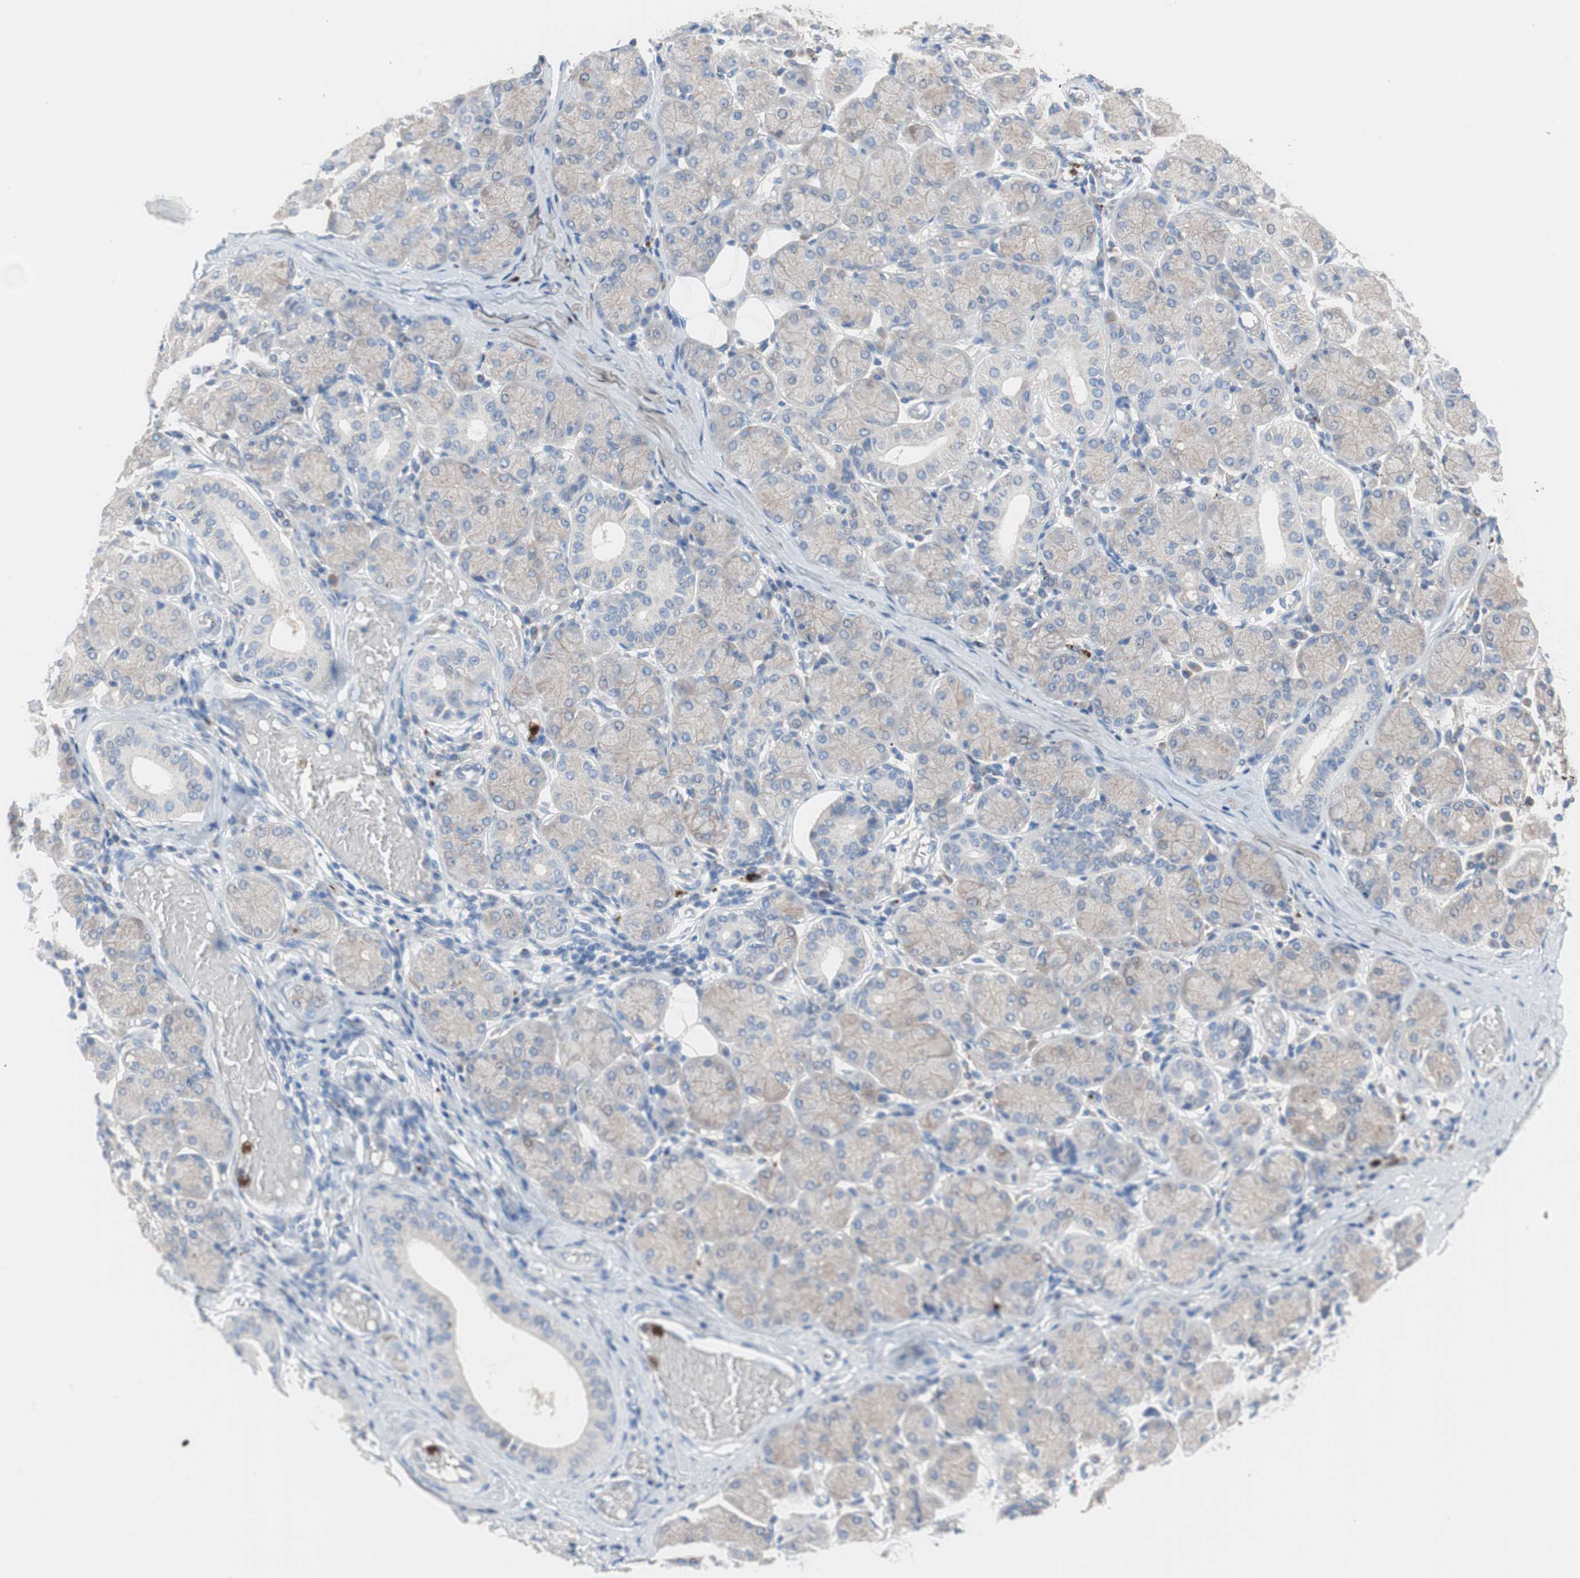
{"staining": {"intensity": "weak", "quantity": "25%-75%", "location": "cytoplasmic/membranous"}, "tissue": "salivary gland", "cell_type": "Glandular cells", "image_type": "normal", "snomed": [{"axis": "morphology", "description": "Normal tissue, NOS"}, {"axis": "topography", "description": "Salivary gland"}], "caption": "Immunohistochemical staining of normal human salivary gland displays low levels of weak cytoplasmic/membranous expression in approximately 25%-75% of glandular cells. (brown staining indicates protein expression, while blue staining denotes nuclei).", "gene": "CLEC4D", "patient": {"sex": "female", "age": 24}}